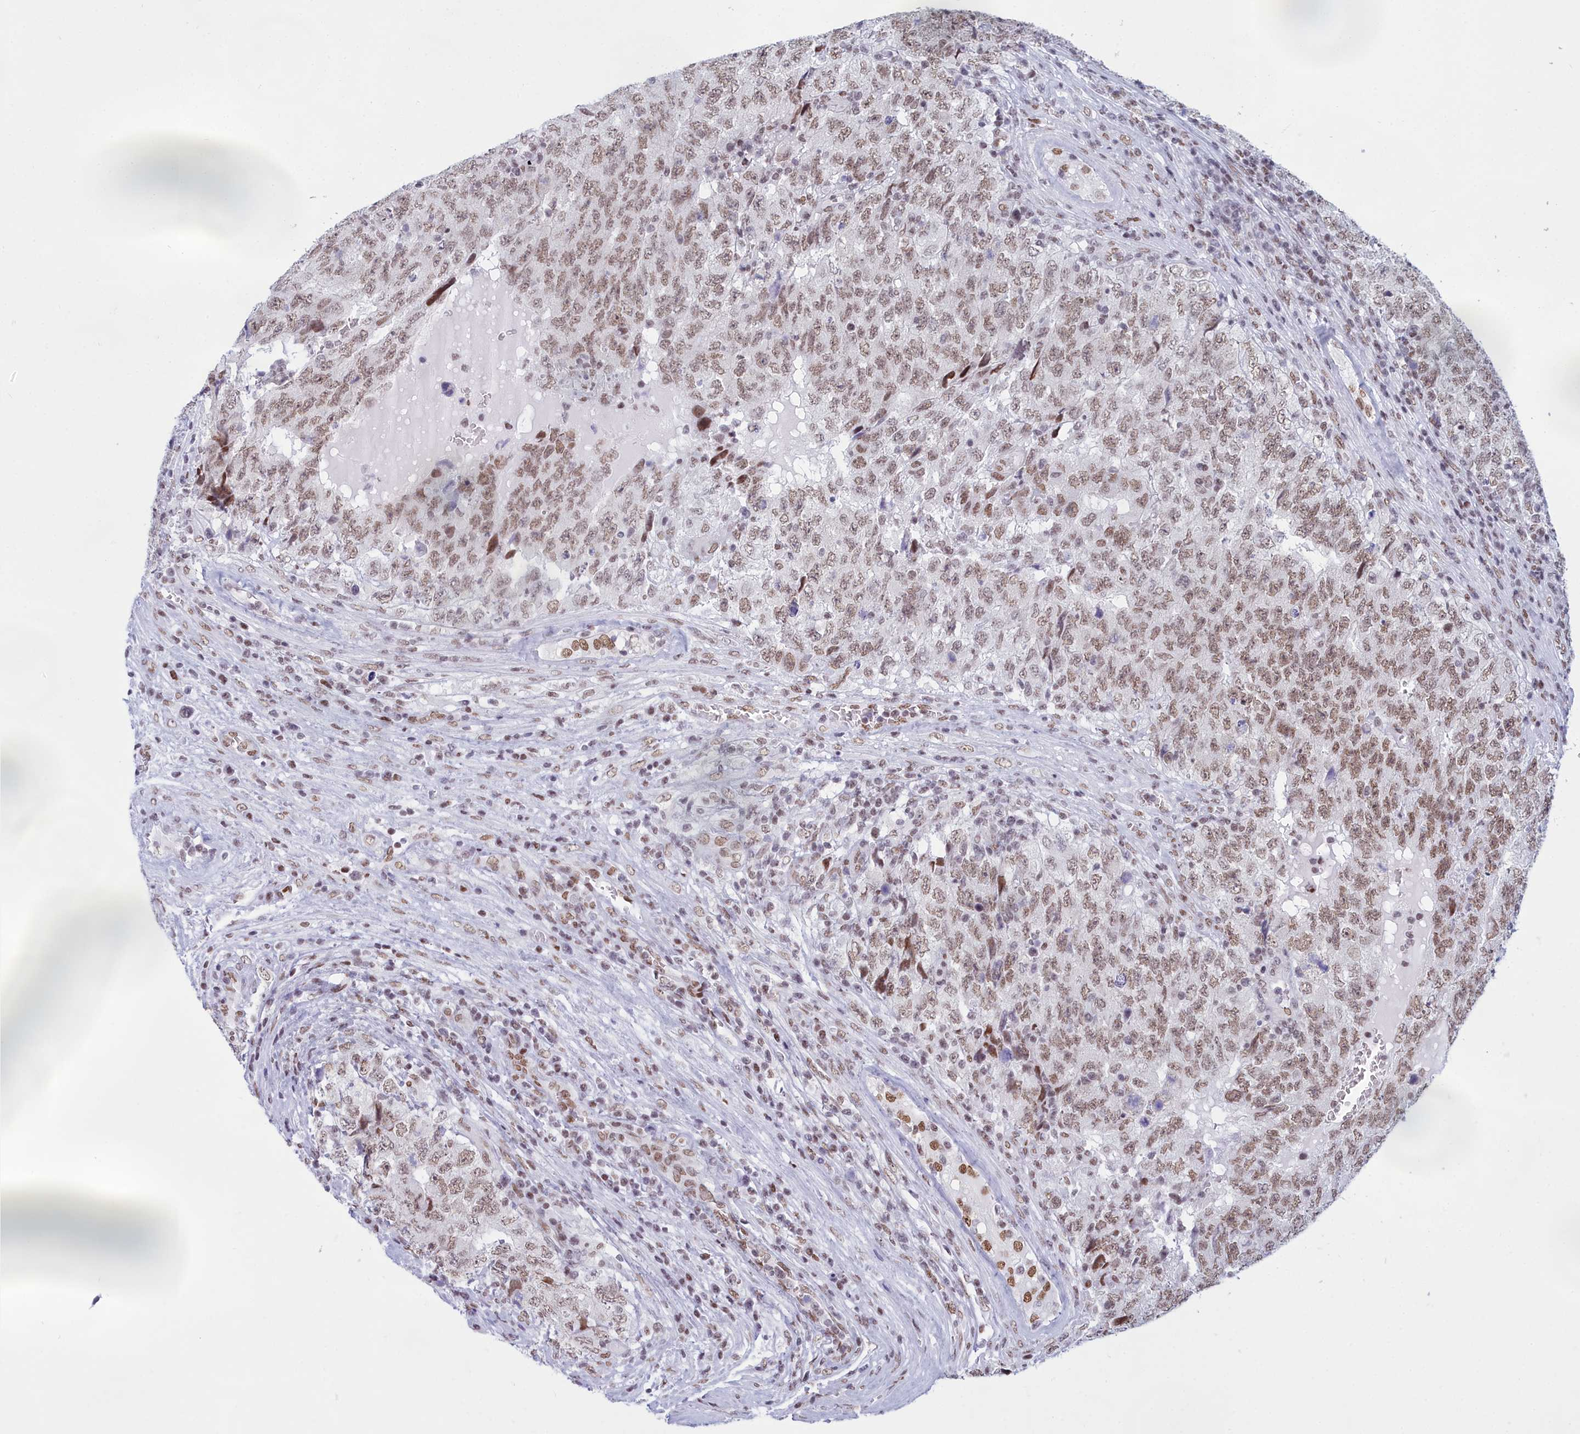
{"staining": {"intensity": "moderate", "quantity": ">75%", "location": "nuclear"}, "tissue": "testis cancer", "cell_type": "Tumor cells", "image_type": "cancer", "snomed": [{"axis": "morphology", "description": "Carcinoma, Embryonal, NOS"}, {"axis": "topography", "description": "Testis"}], "caption": "Immunohistochemistry histopathology image of neoplastic tissue: testis cancer stained using IHC exhibits medium levels of moderate protein expression localized specifically in the nuclear of tumor cells, appearing as a nuclear brown color.", "gene": "CDC26", "patient": {"sex": "male", "age": 34}}